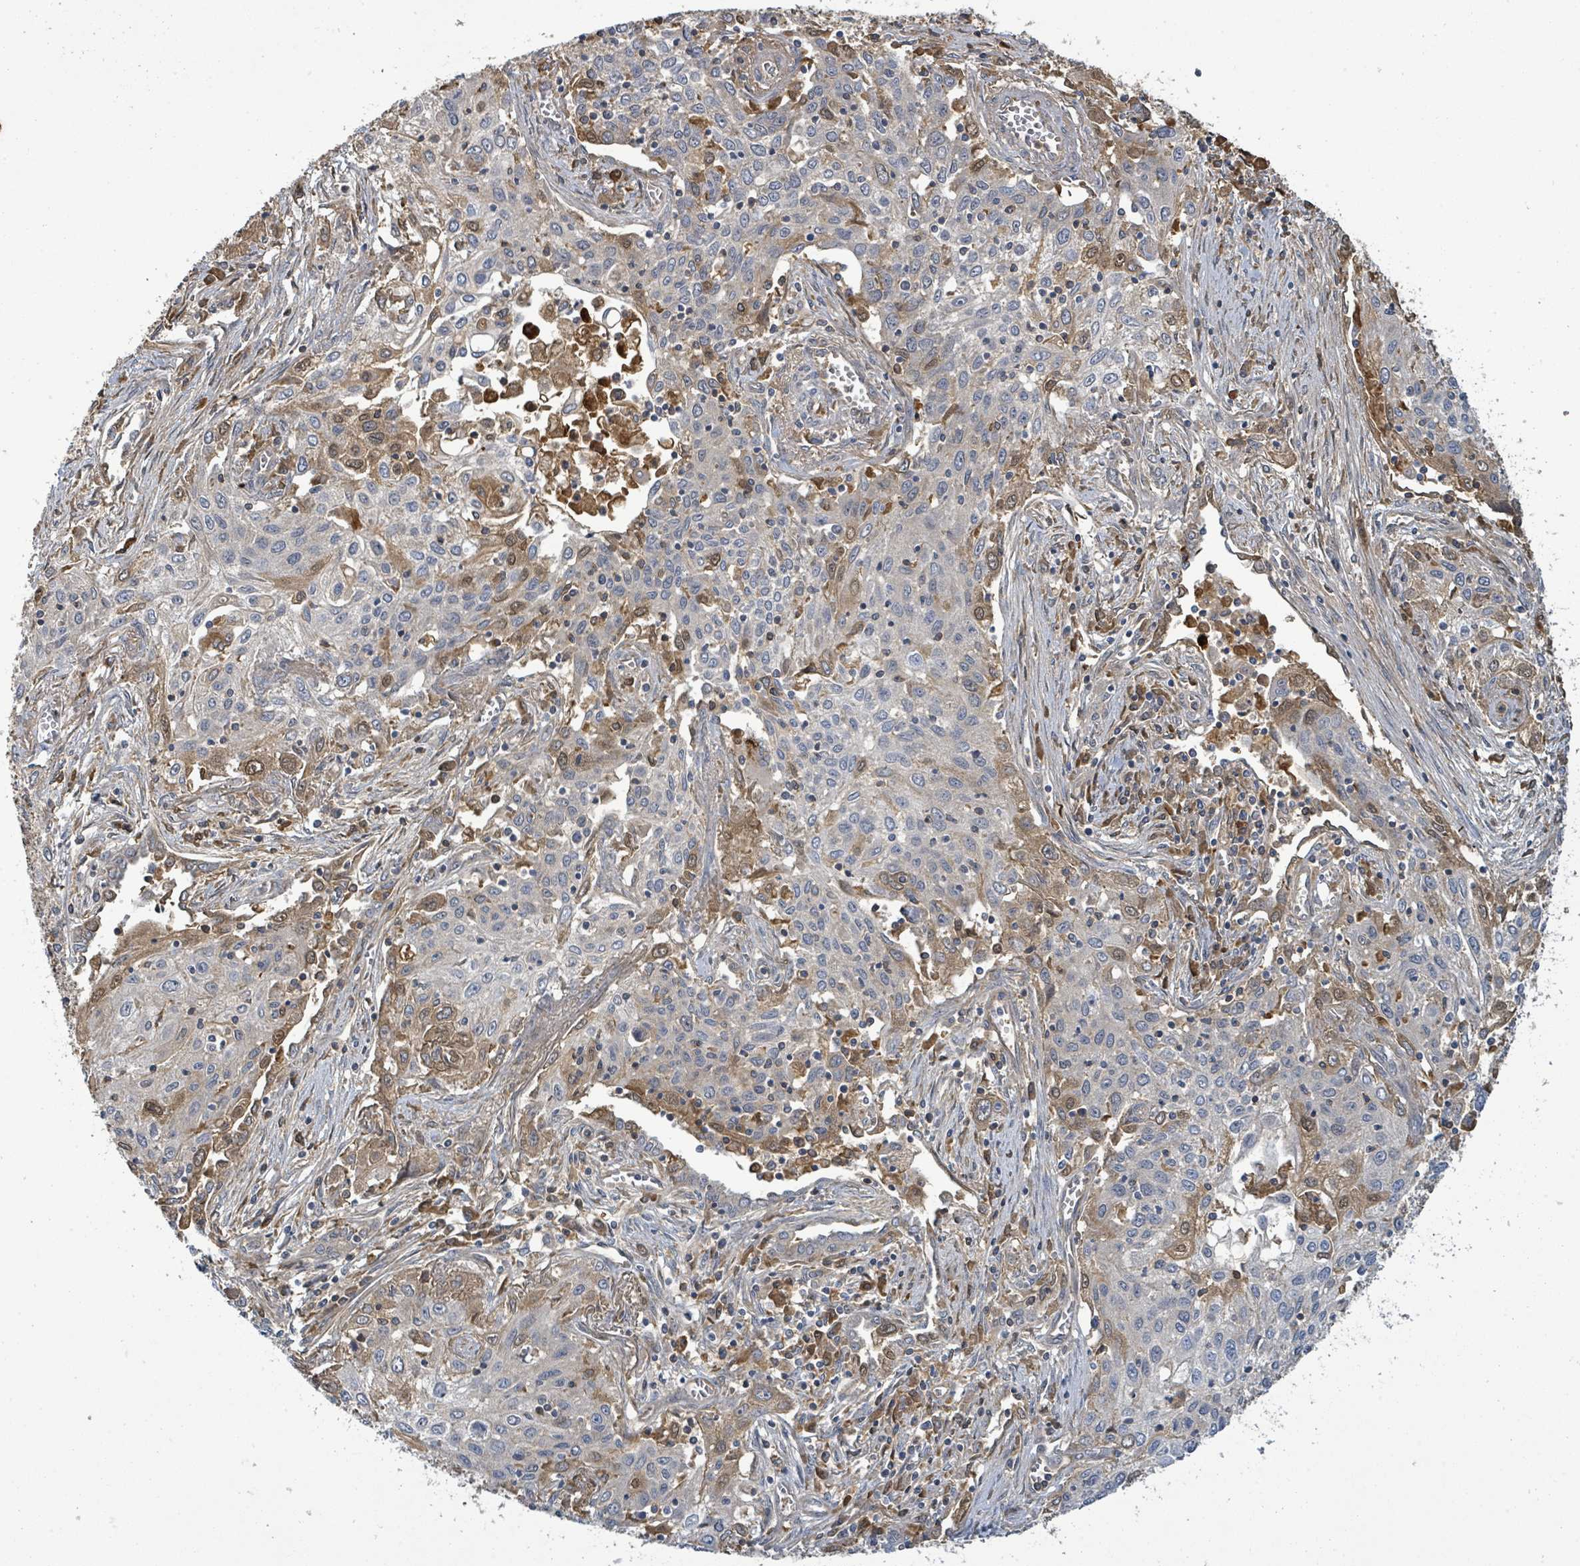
{"staining": {"intensity": "moderate", "quantity": "<25%", "location": "cytoplasmic/membranous"}, "tissue": "lung cancer", "cell_type": "Tumor cells", "image_type": "cancer", "snomed": [{"axis": "morphology", "description": "Squamous cell carcinoma, NOS"}, {"axis": "topography", "description": "Lung"}], "caption": "Protein staining of lung squamous cell carcinoma tissue displays moderate cytoplasmic/membranous positivity in approximately <25% of tumor cells.", "gene": "STARD4", "patient": {"sex": "female", "age": 69}}